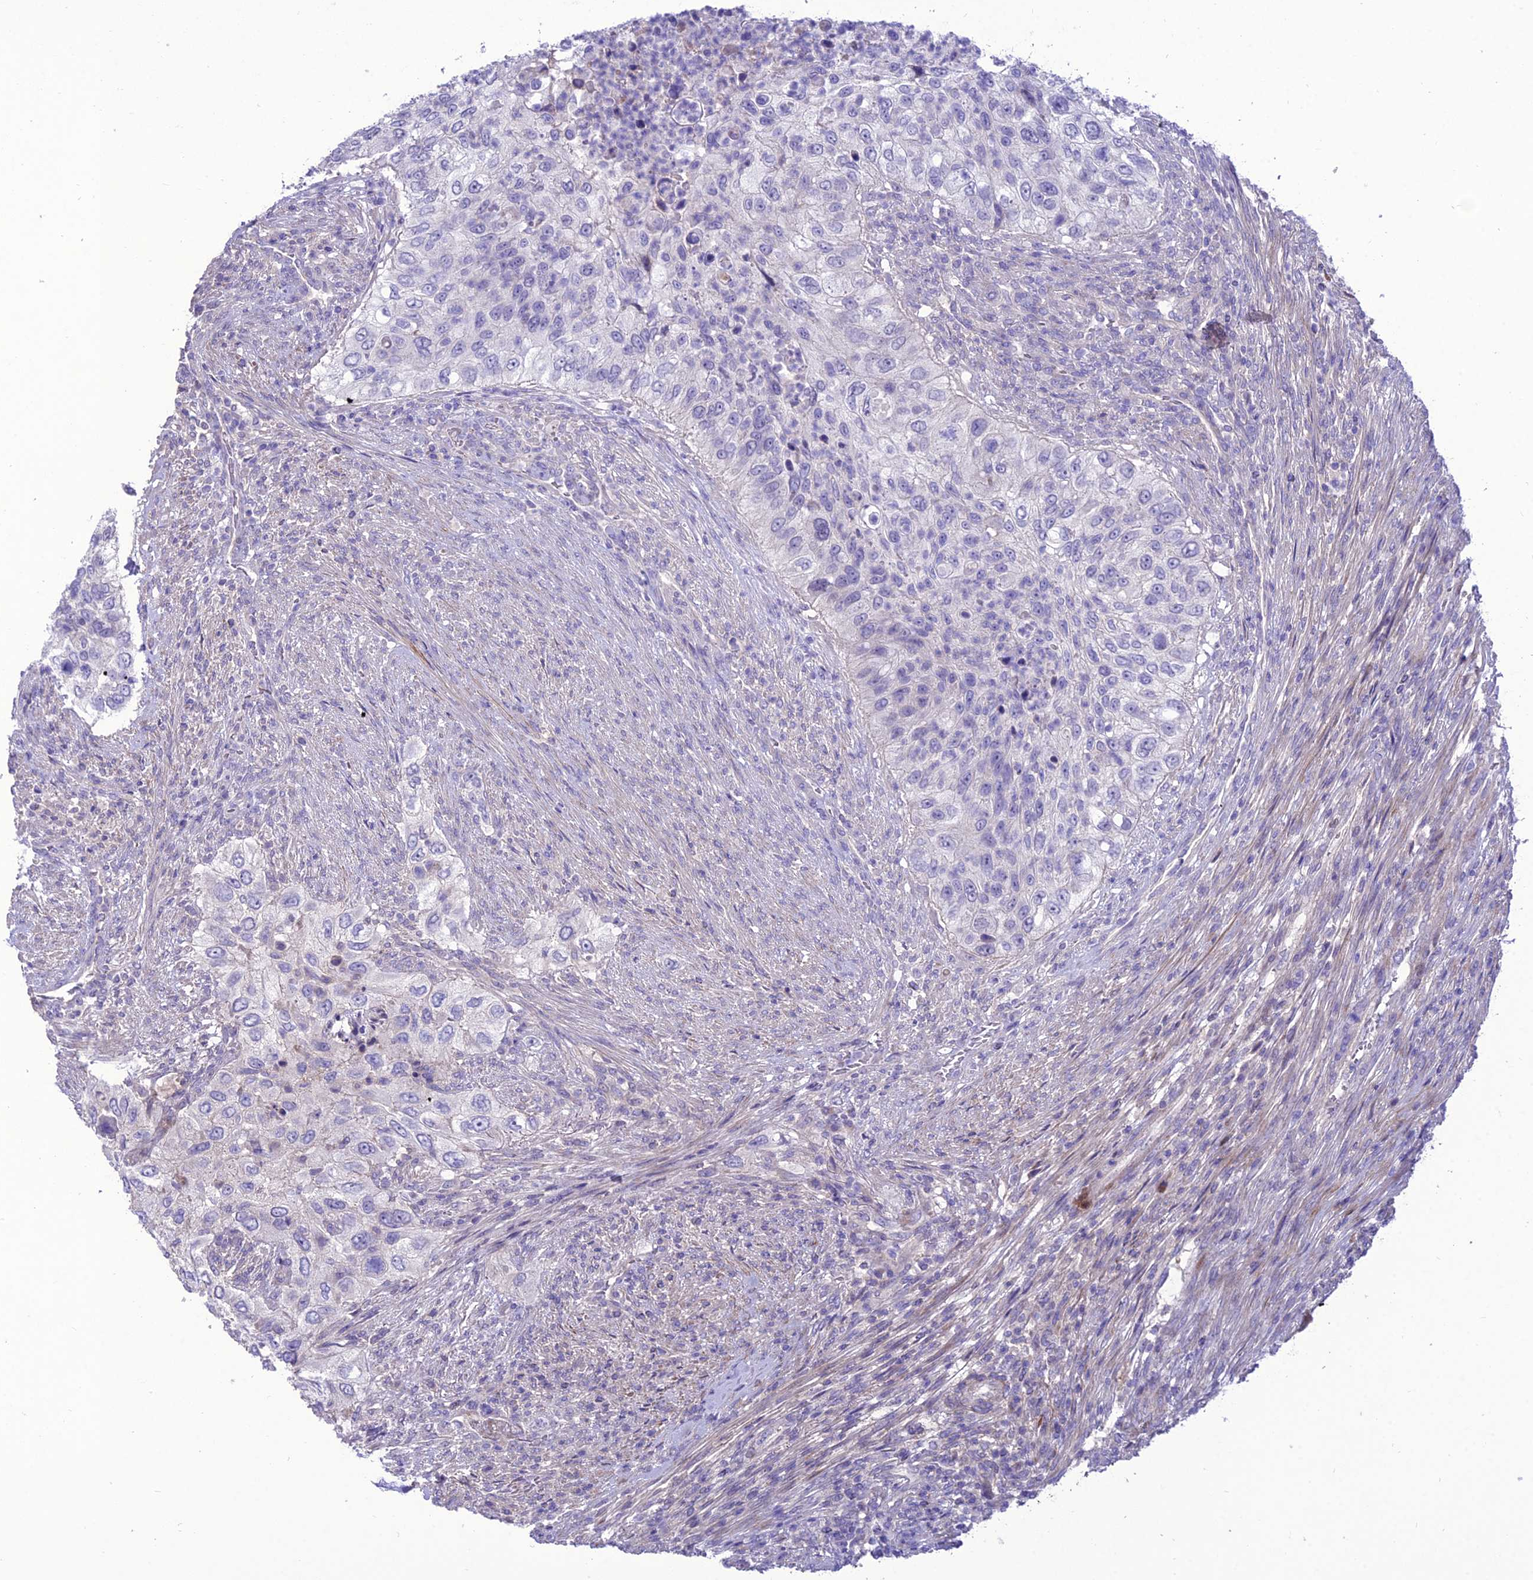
{"staining": {"intensity": "negative", "quantity": "none", "location": "none"}, "tissue": "urothelial cancer", "cell_type": "Tumor cells", "image_type": "cancer", "snomed": [{"axis": "morphology", "description": "Urothelial carcinoma, High grade"}, {"axis": "topography", "description": "Urinary bladder"}], "caption": "A photomicrograph of human urothelial cancer is negative for staining in tumor cells.", "gene": "TEKT3", "patient": {"sex": "female", "age": 60}}